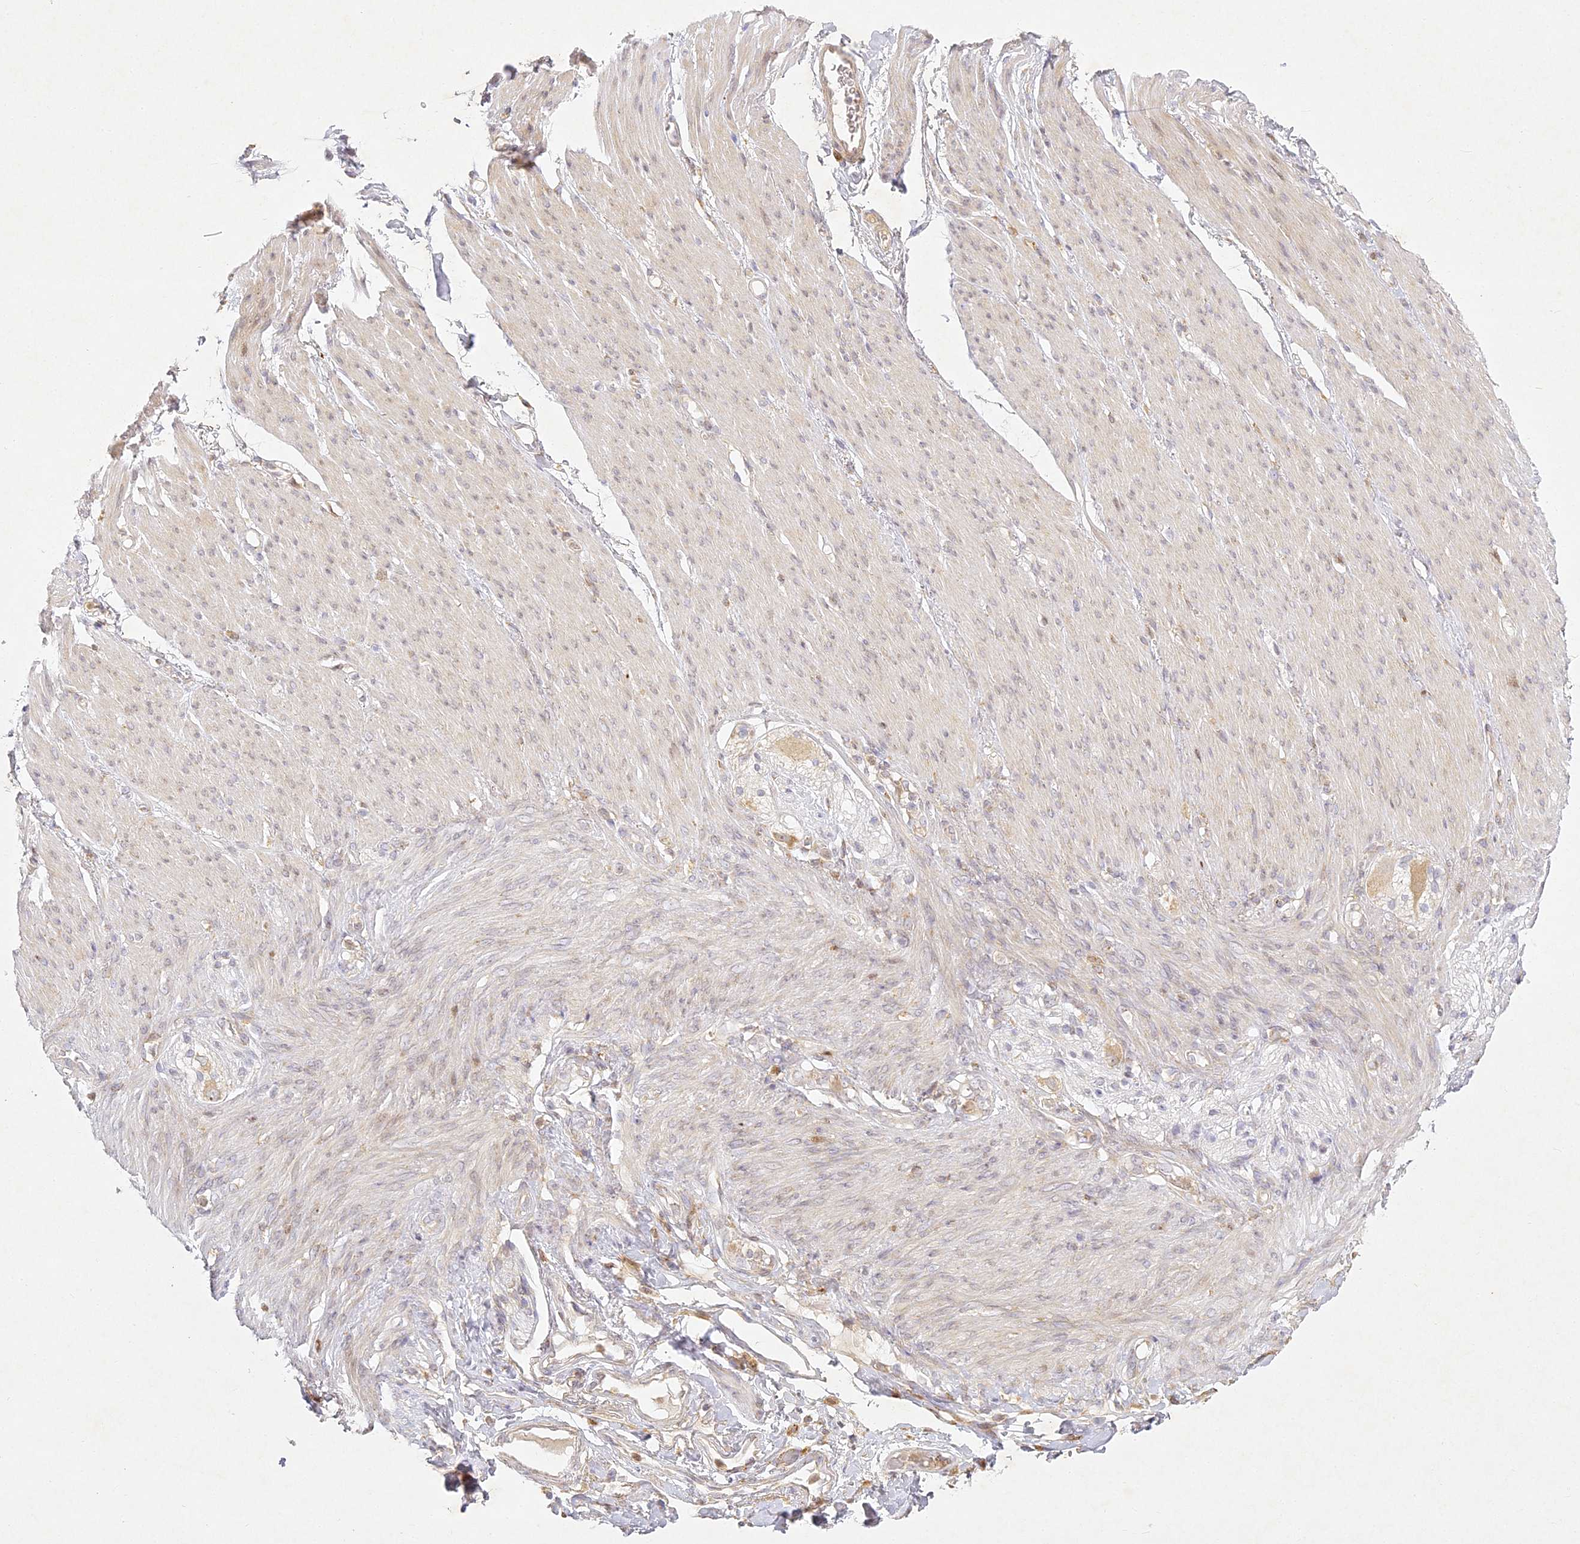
{"staining": {"intensity": "negative", "quantity": "none", "location": "none"}, "tissue": "adipose tissue", "cell_type": "Adipocytes", "image_type": "normal", "snomed": [{"axis": "morphology", "description": "Normal tissue, NOS"}, {"axis": "topography", "description": "Colon"}, {"axis": "topography", "description": "Peripheral nerve tissue"}], "caption": "The IHC micrograph has no significant positivity in adipocytes of adipose tissue.", "gene": "SLC30A5", "patient": {"sex": "female", "age": 61}}